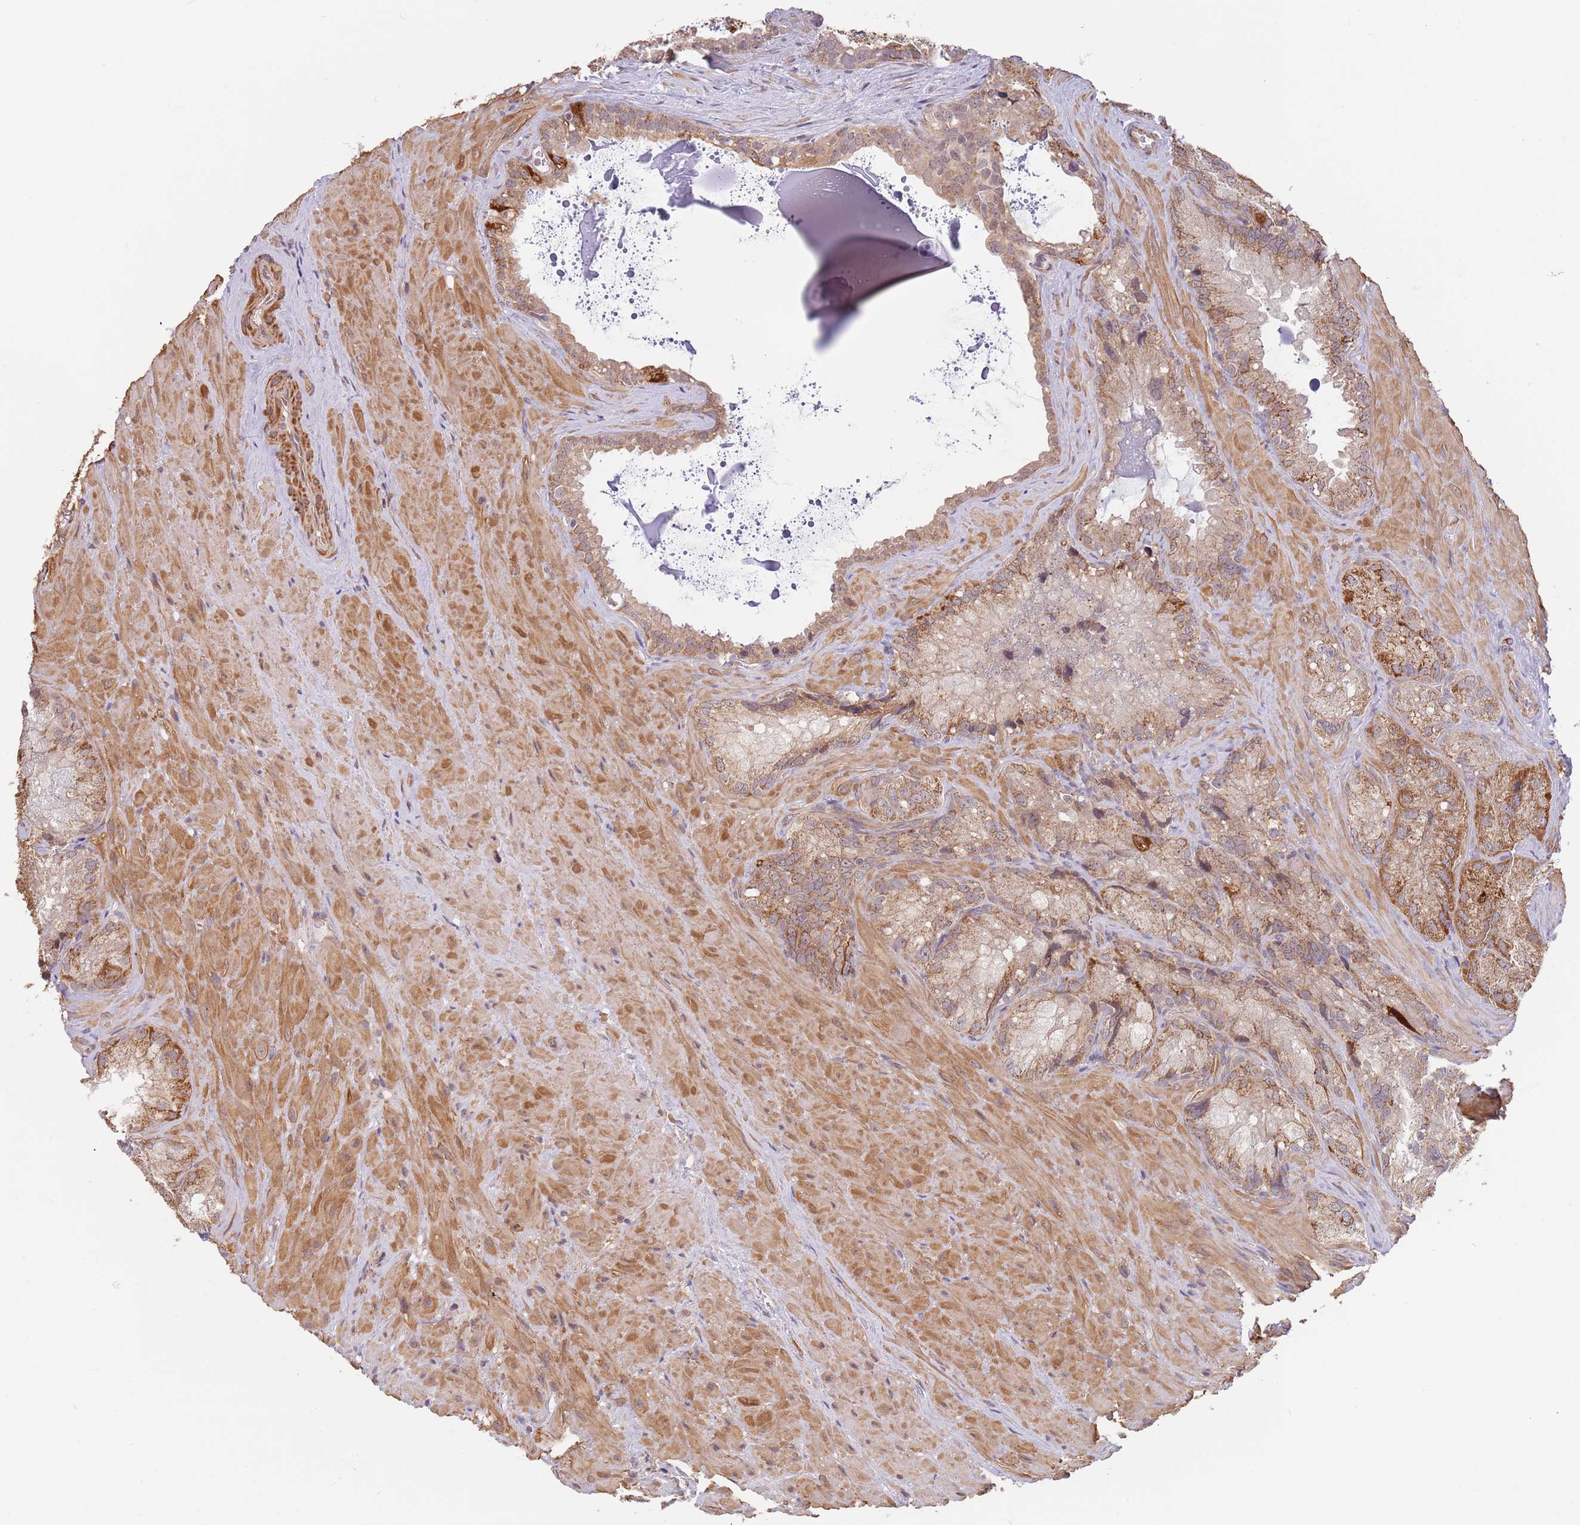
{"staining": {"intensity": "strong", "quantity": ">75%", "location": "cytoplasmic/membranous"}, "tissue": "seminal vesicle", "cell_type": "Glandular cells", "image_type": "normal", "snomed": [{"axis": "morphology", "description": "Normal tissue, NOS"}, {"axis": "topography", "description": "Seminal veicle"}], "caption": "Protein expression analysis of benign seminal vesicle reveals strong cytoplasmic/membranous expression in about >75% of glandular cells. (Brightfield microscopy of DAB IHC at high magnification).", "gene": "UQCC3", "patient": {"sex": "male", "age": 62}}